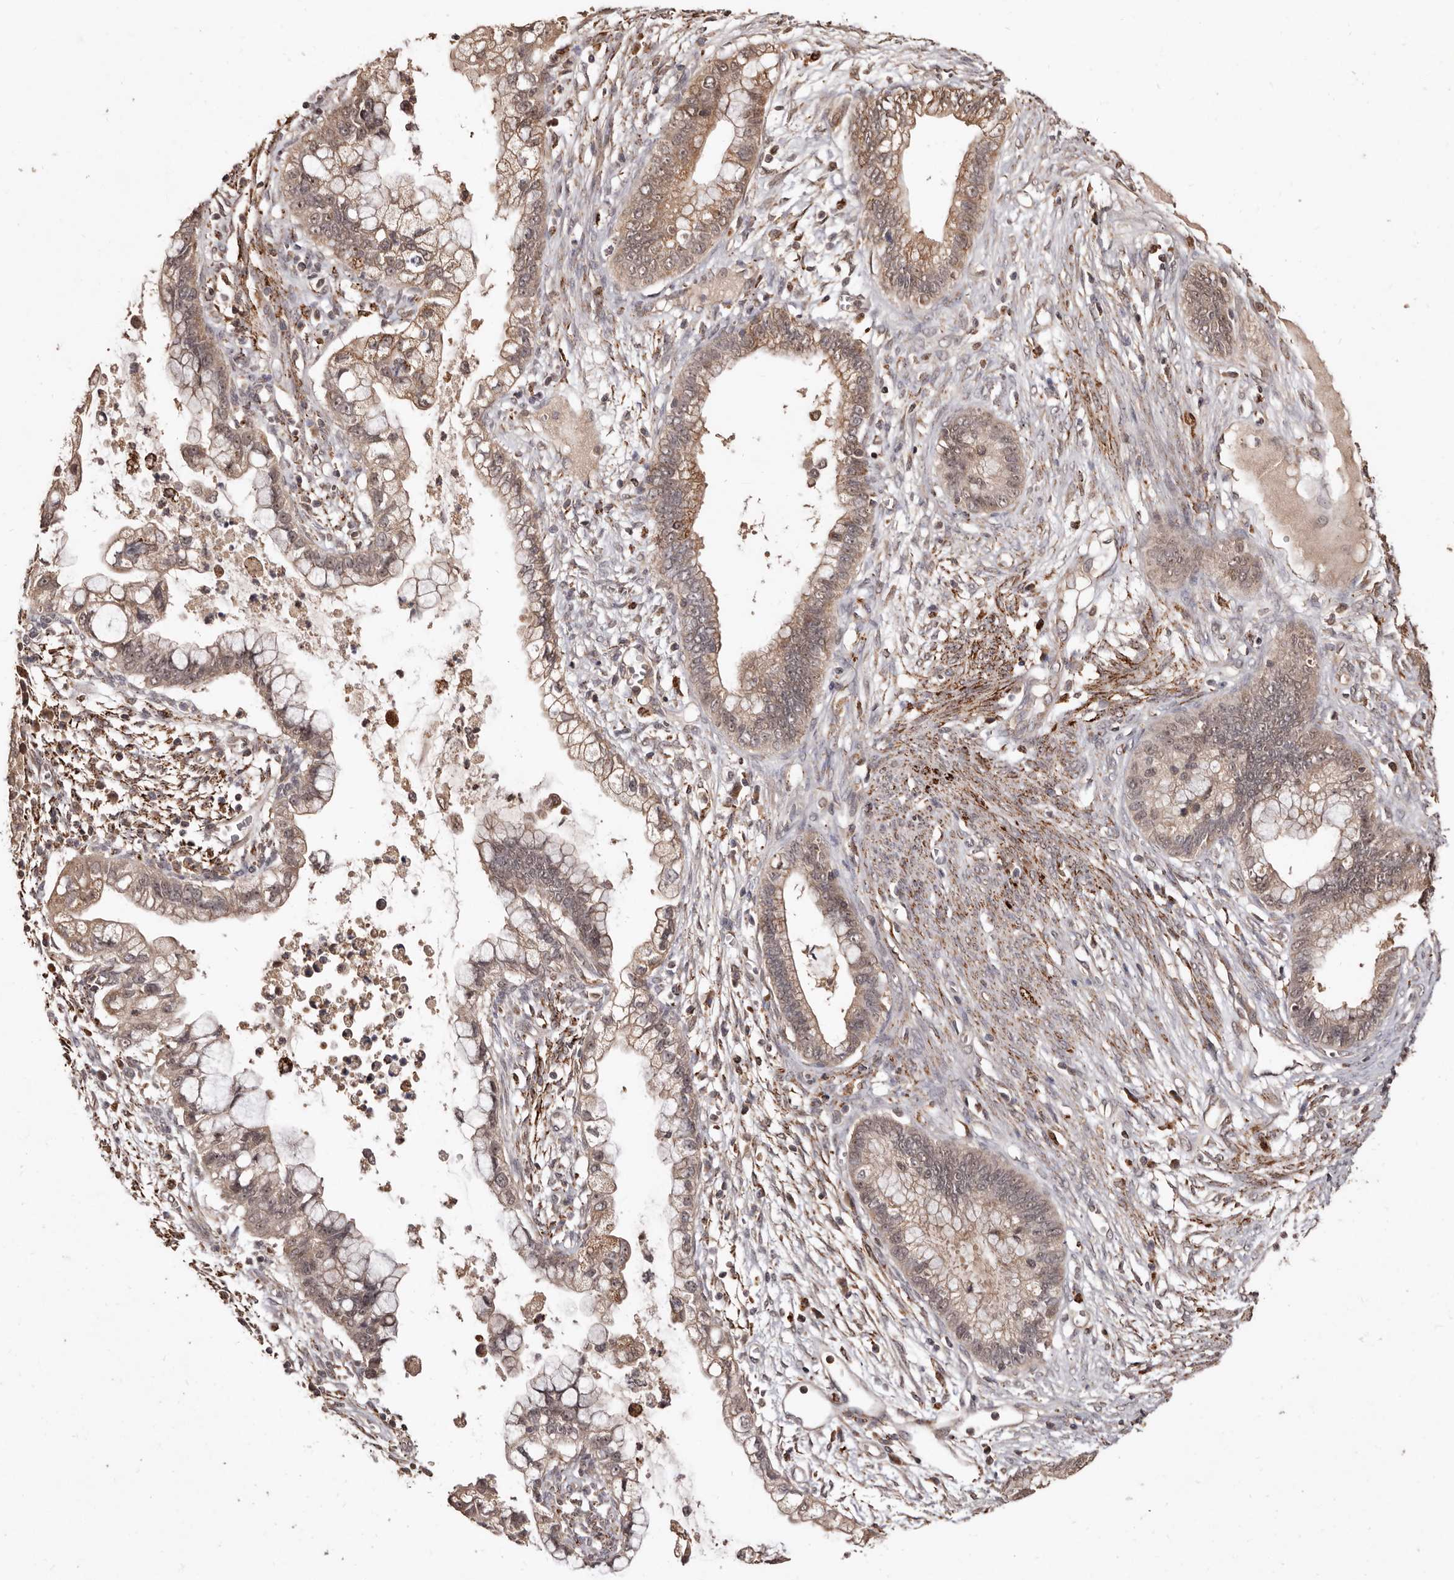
{"staining": {"intensity": "moderate", "quantity": ">75%", "location": "cytoplasmic/membranous"}, "tissue": "cervical cancer", "cell_type": "Tumor cells", "image_type": "cancer", "snomed": [{"axis": "morphology", "description": "Adenocarcinoma, NOS"}, {"axis": "topography", "description": "Cervix"}], "caption": "Immunohistochemical staining of human cervical adenocarcinoma displays medium levels of moderate cytoplasmic/membranous staining in approximately >75% of tumor cells.", "gene": "AKAP7", "patient": {"sex": "female", "age": 44}}